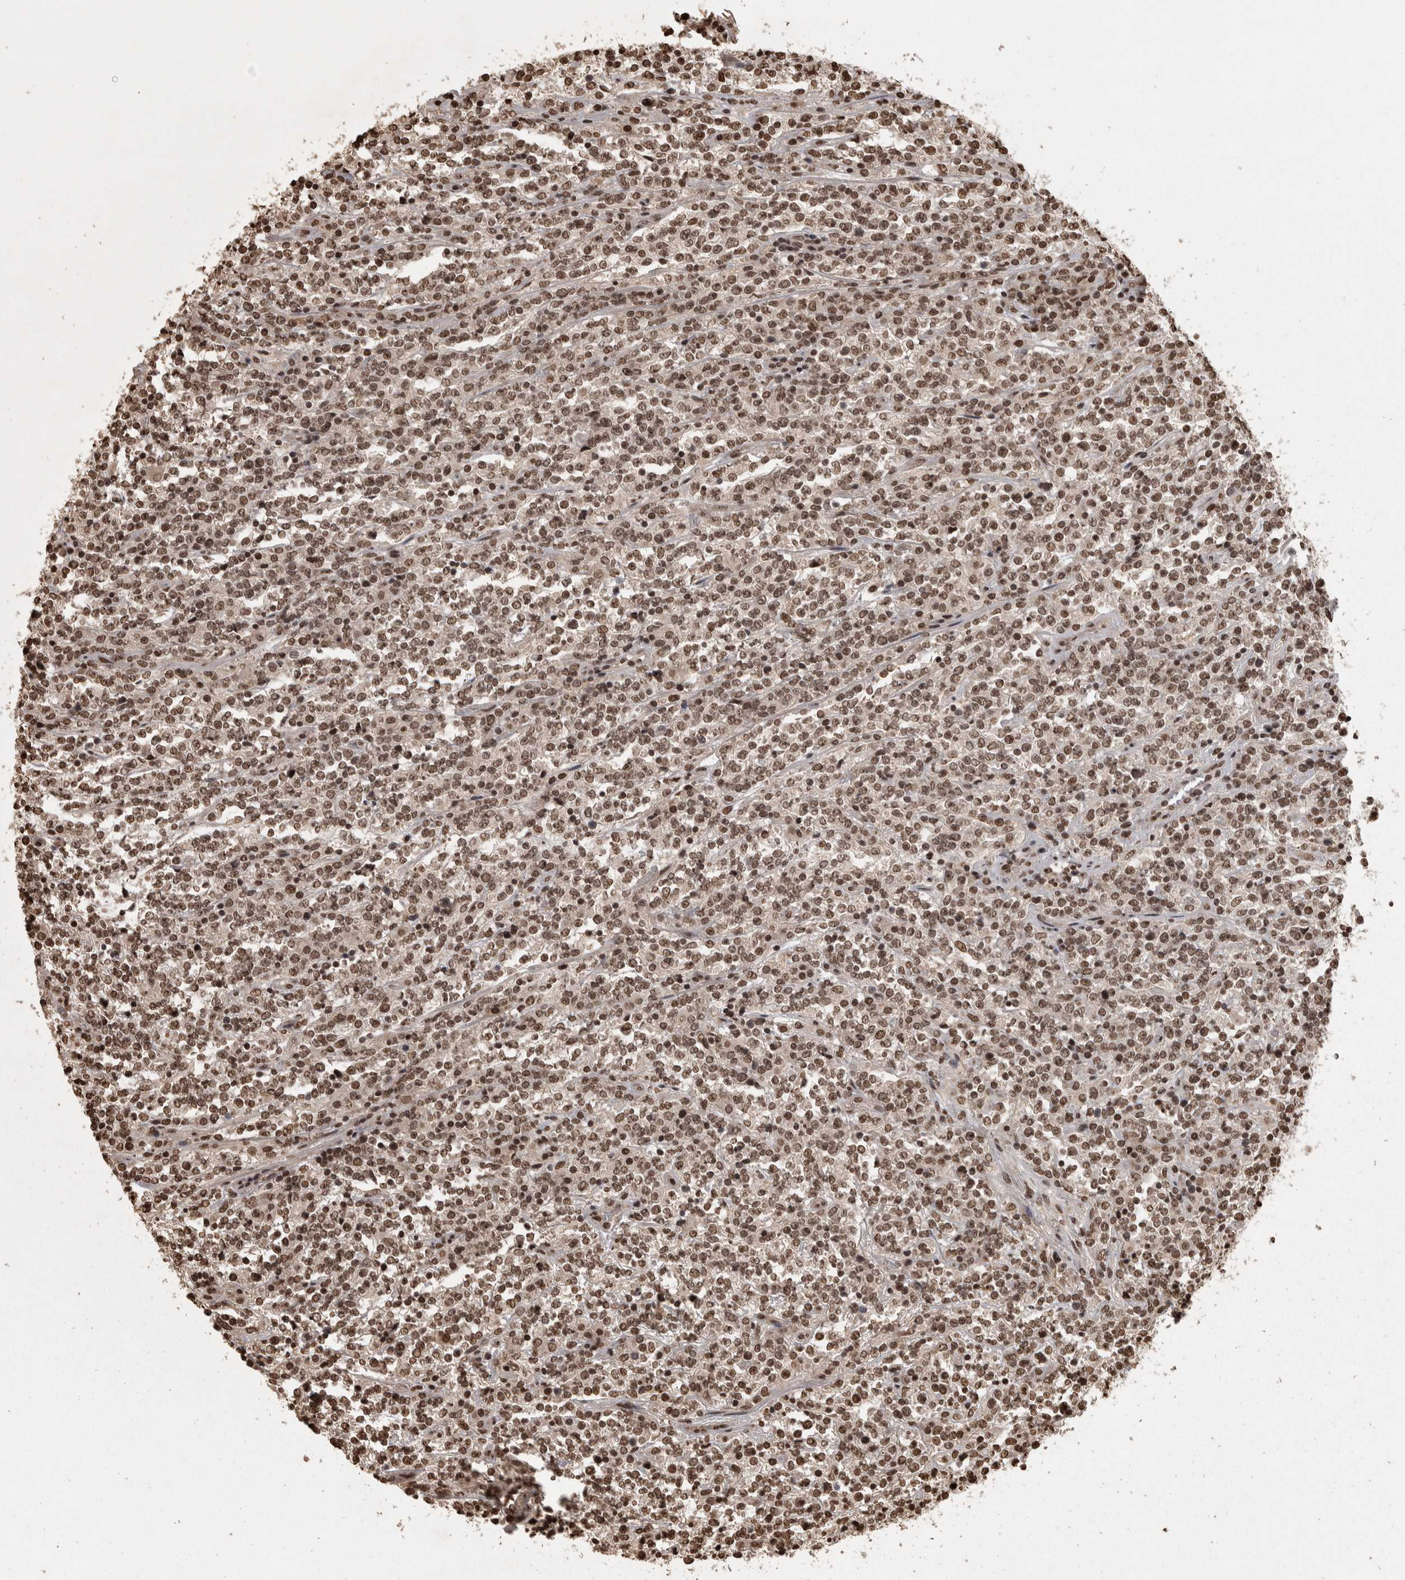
{"staining": {"intensity": "moderate", "quantity": ">75%", "location": "nuclear"}, "tissue": "lymphoma", "cell_type": "Tumor cells", "image_type": "cancer", "snomed": [{"axis": "morphology", "description": "Malignant lymphoma, non-Hodgkin's type, High grade"}, {"axis": "topography", "description": "Soft tissue"}], "caption": "A brown stain labels moderate nuclear expression of a protein in human malignant lymphoma, non-Hodgkin's type (high-grade) tumor cells.", "gene": "ZFHX4", "patient": {"sex": "male", "age": 18}}